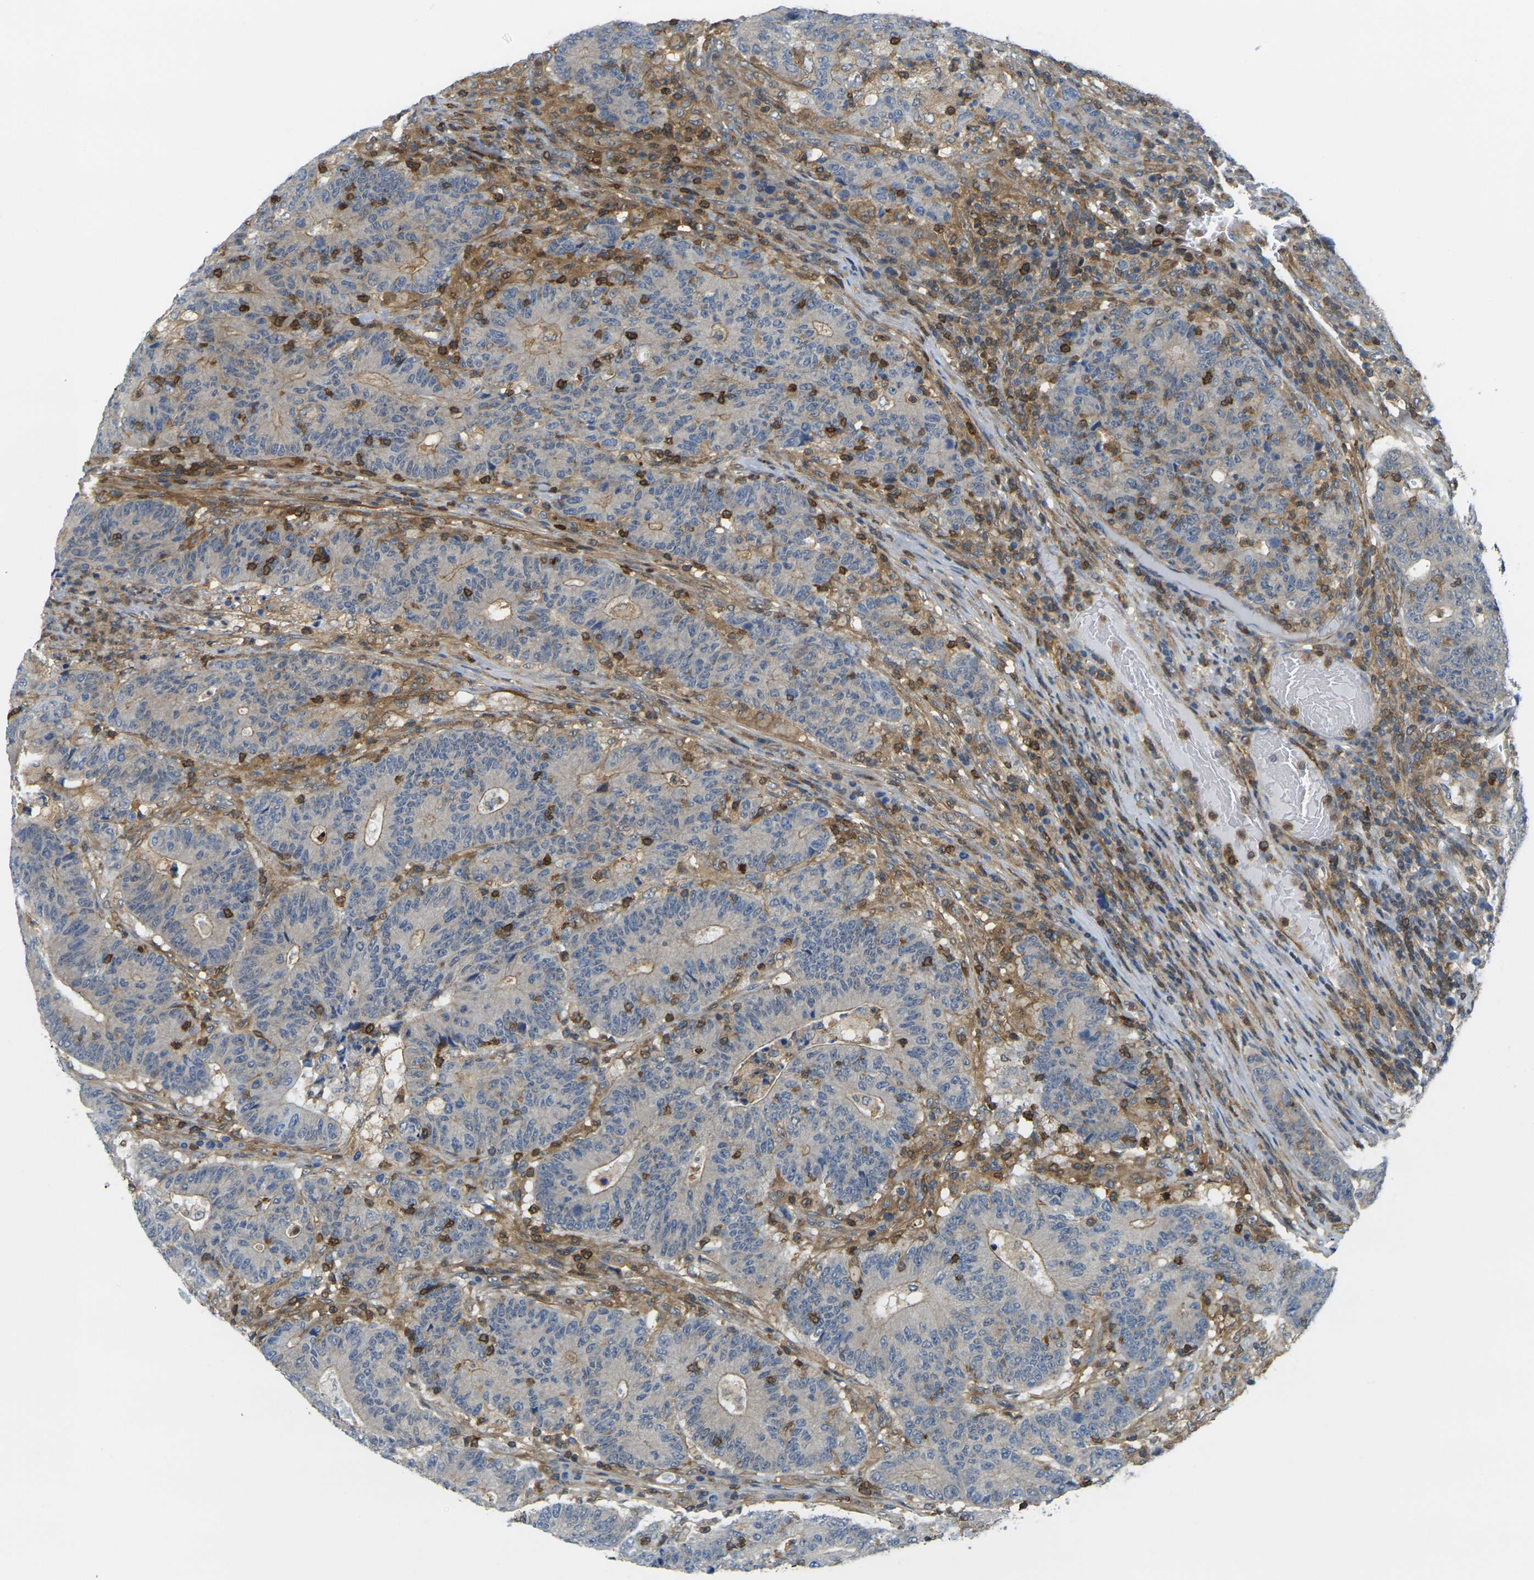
{"staining": {"intensity": "weak", "quantity": "<25%", "location": "cytoplasmic/membranous"}, "tissue": "colorectal cancer", "cell_type": "Tumor cells", "image_type": "cancer", "snomed": [{"axis": "morphology", "description": "Normal tissue, NOS"}, {"axis": "morphology", "description": "Adenocarcinoma, NOS"}, {"axis": "topography", "description": "Colon"}], "caption": "Tumor cells show no significant staining in adenocarcinoma (colorectal).", "gene": "LASP1", "patient": {"sex": "female", "age": 75}}